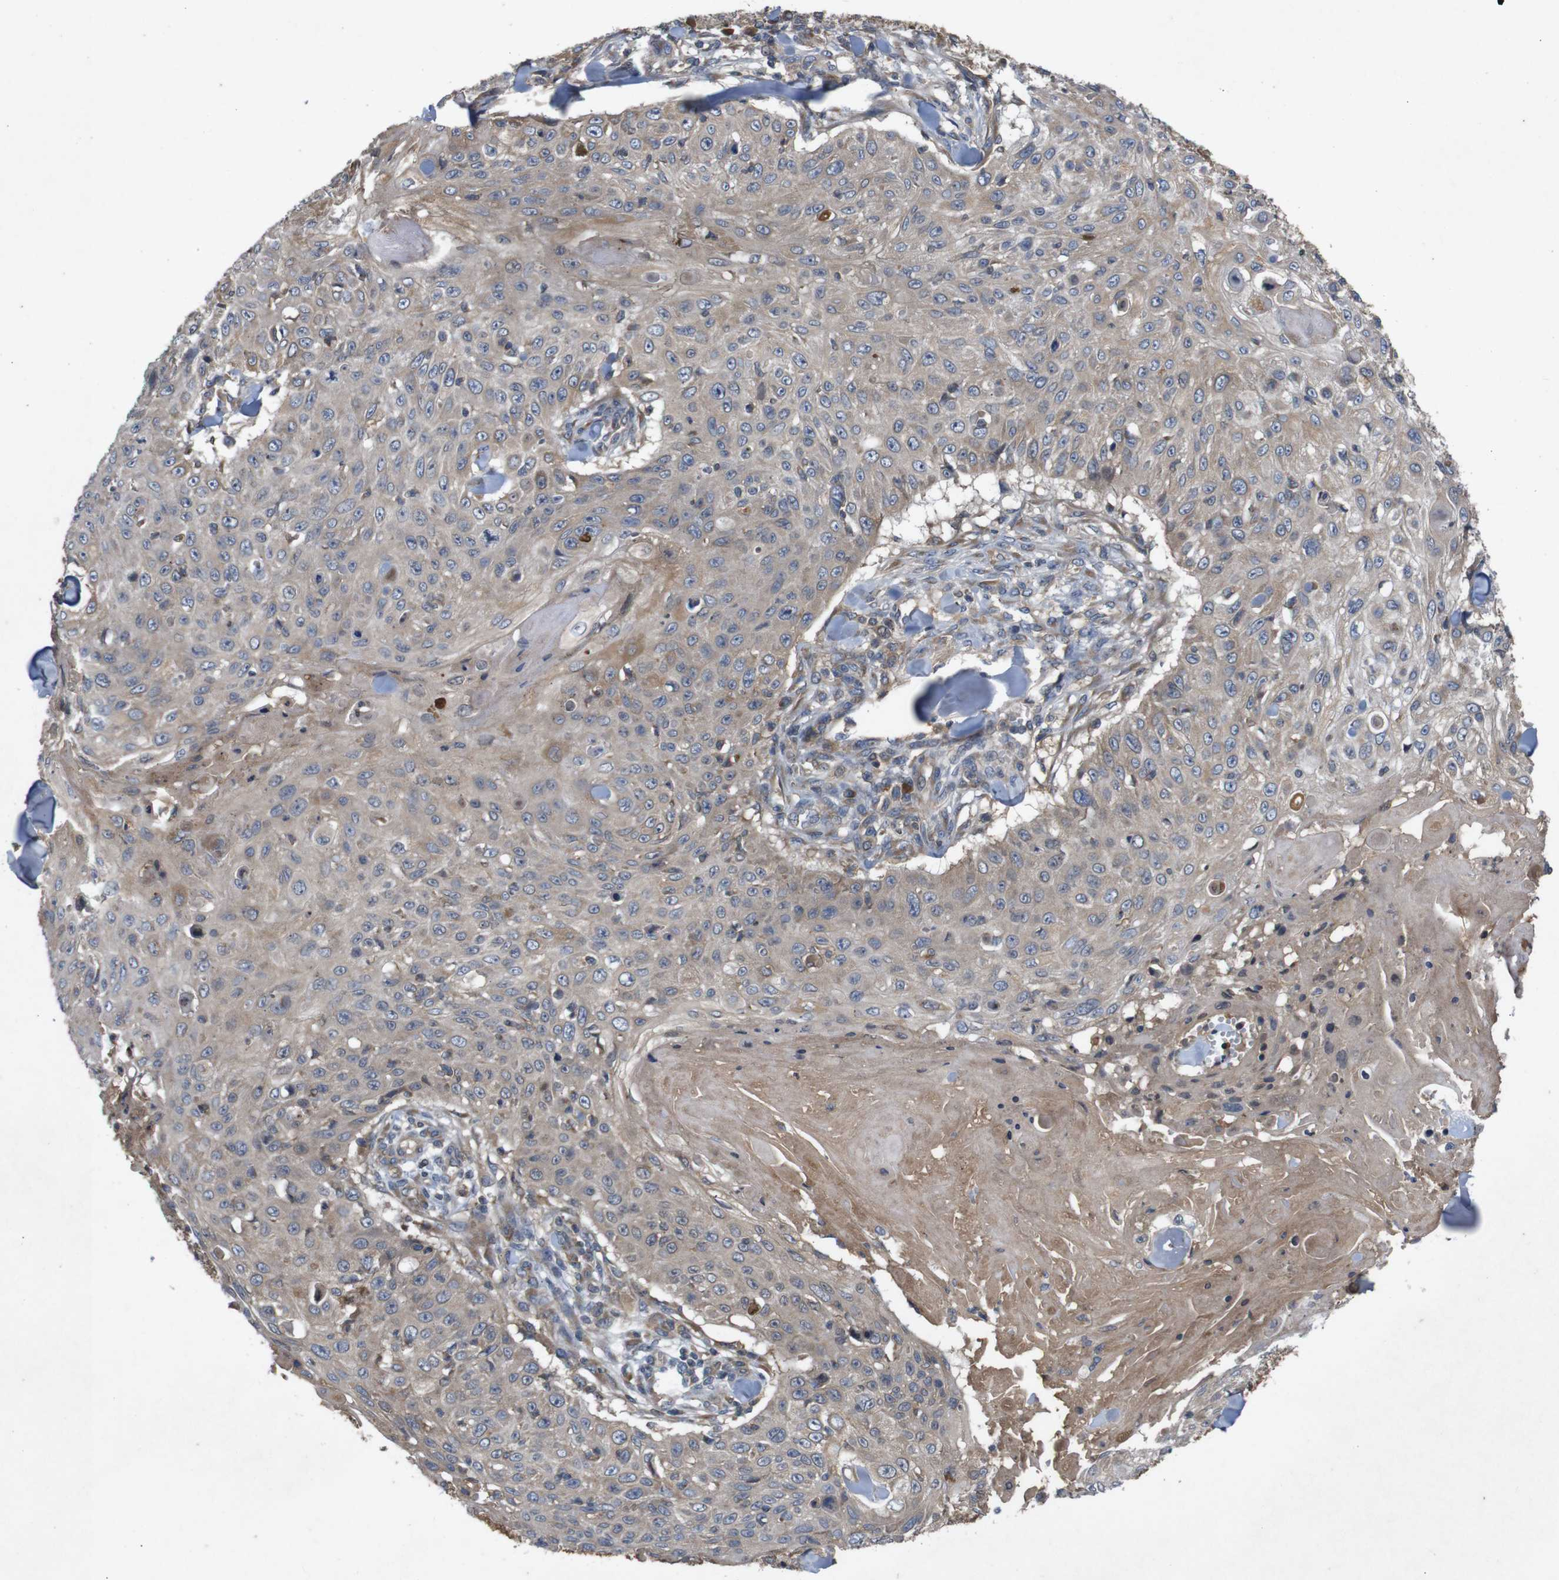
{"staining": {"intensity": "weak", "quantity": "25%-75%", "location": "cytoplasmic/membranous"}, "tissue": "skin cancer", "cell_type": "Tumor cells", "image_type": "cancer", "snomed": [{"axis": "morphology", "description": "Squamous cell carcinoma, NOS"}, {"axis": "topography", "description": "Skin"}], "caption": "Human skin cancer stained for a protein (brown) displays weak cytoplasmic/membranous positive staining in about 25%-75% of tumor cells.", "gene": "PTPN1", "patient": {"sex": "male", "age": 86}}